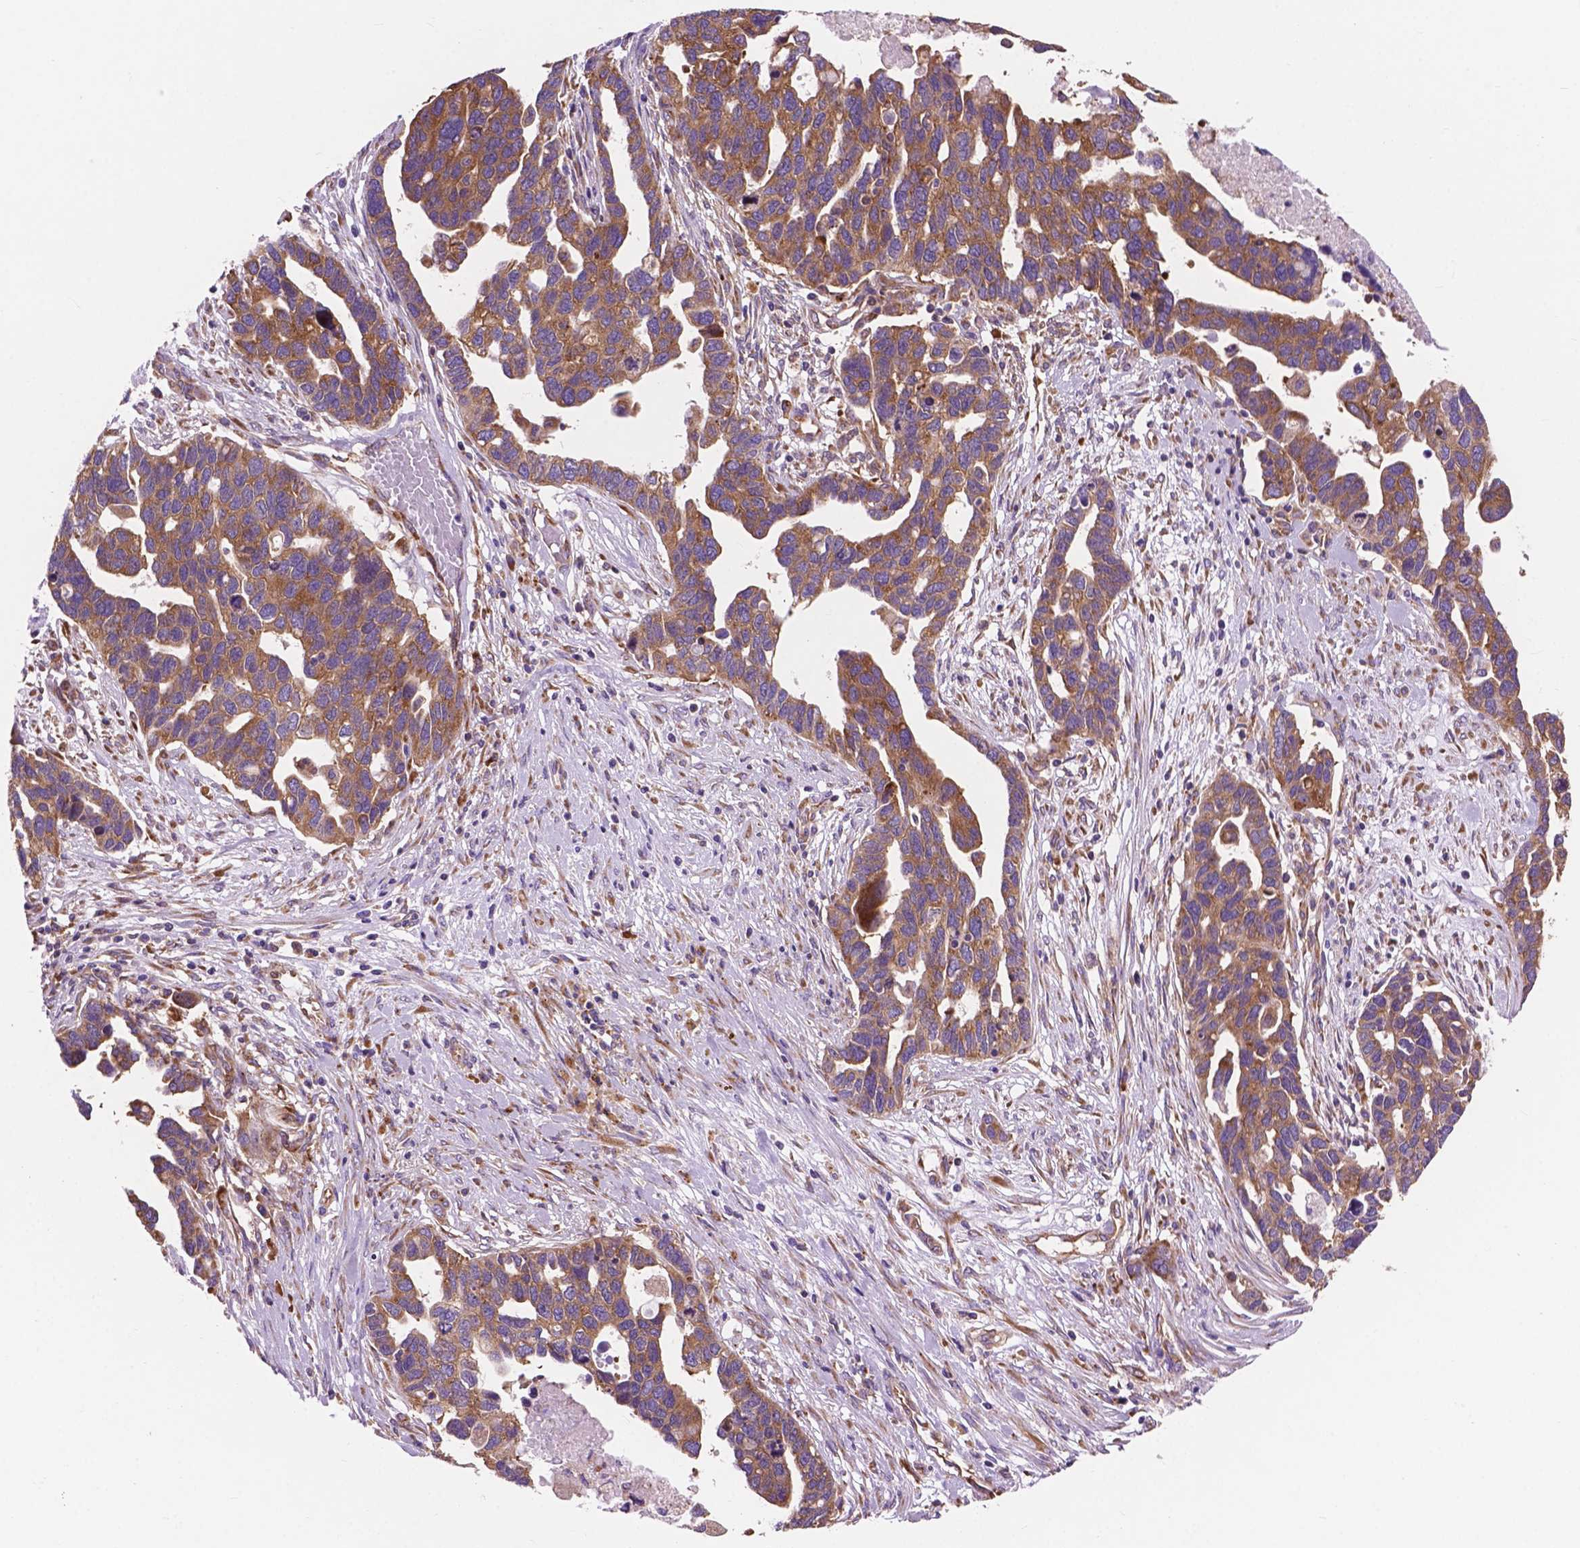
{"staining": {"intensity": "moderate", "quantity": ">75%", "location": "cytoplasmic/membranous"}, "tissue": "ovarian cancer", "cell_type": "Tumor cells", "image_type": "cancer", "snomed": [{"axis": "morphology", "description": "Cystadenocarcinoma, serous, NOS"}, {"axis": "topography", "description": "Ovary"}], "caption": "This is an image of IHC staining of ovarian cancer, which shows moderate expression in the cytoplasmic/membranous of tumor cells.", "gene": "RPL37A", "patient": {"sex": "female", "age": 54}}